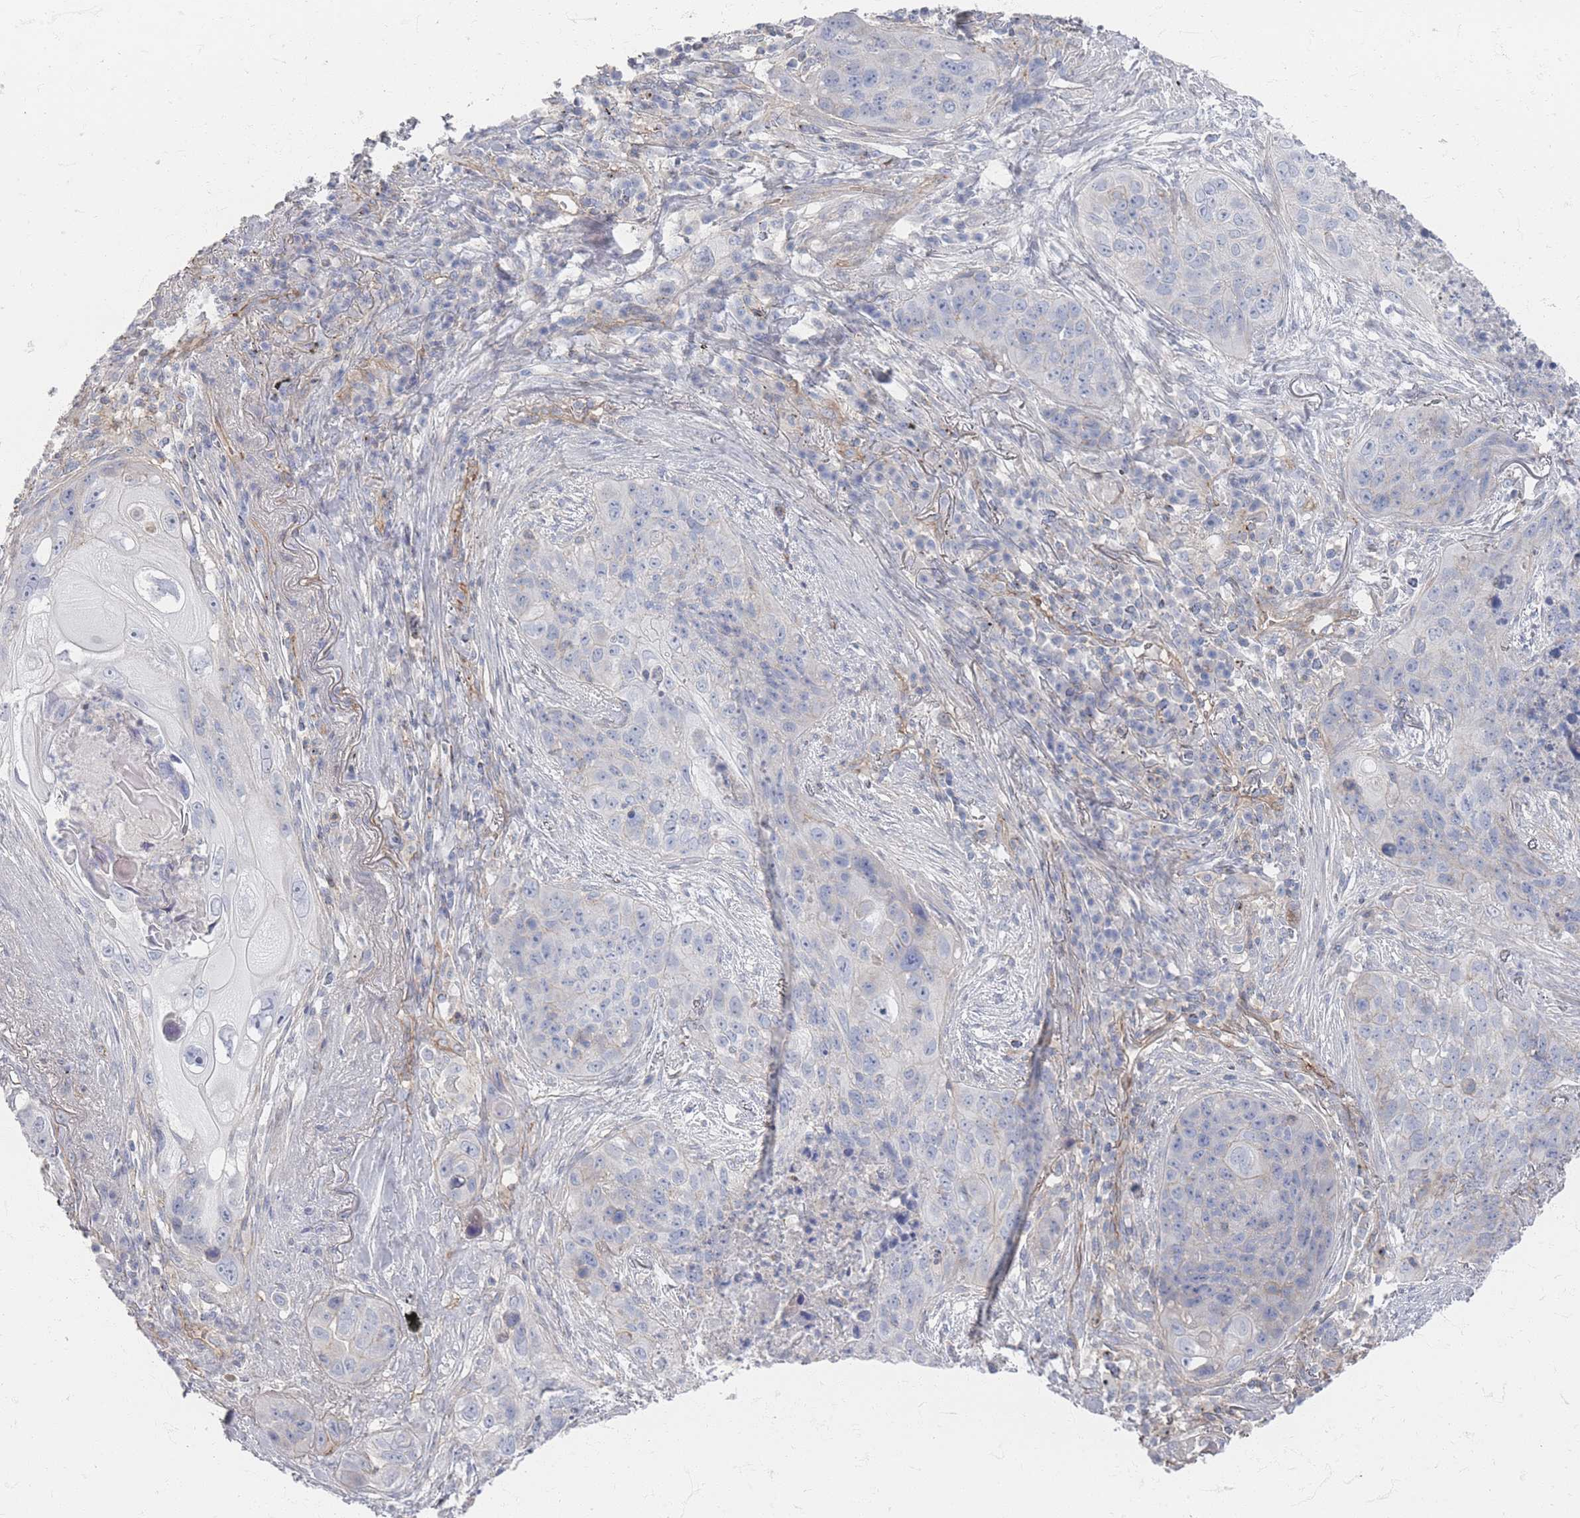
{"staining": {"intensity": "negative", "quantity": "none", "location": "none"}, "tissue": "lung cancer", "cell_type": "Tumor cells", "image_type": "cancer", "snomed": [{"axis": "morphology", "description": "Squamous cell carcinoma, NOS"}, {"axis": "topography", "description": "Lung"}], "caption": "A micrograph of human squamous cell carcinoma (lung) is negative for staining in tumor cells. (Immunohistochemistry, brightfield microscopy, high magnification).", "gene": "GNB1", "patient": {"sex": "female", "age": 63}}